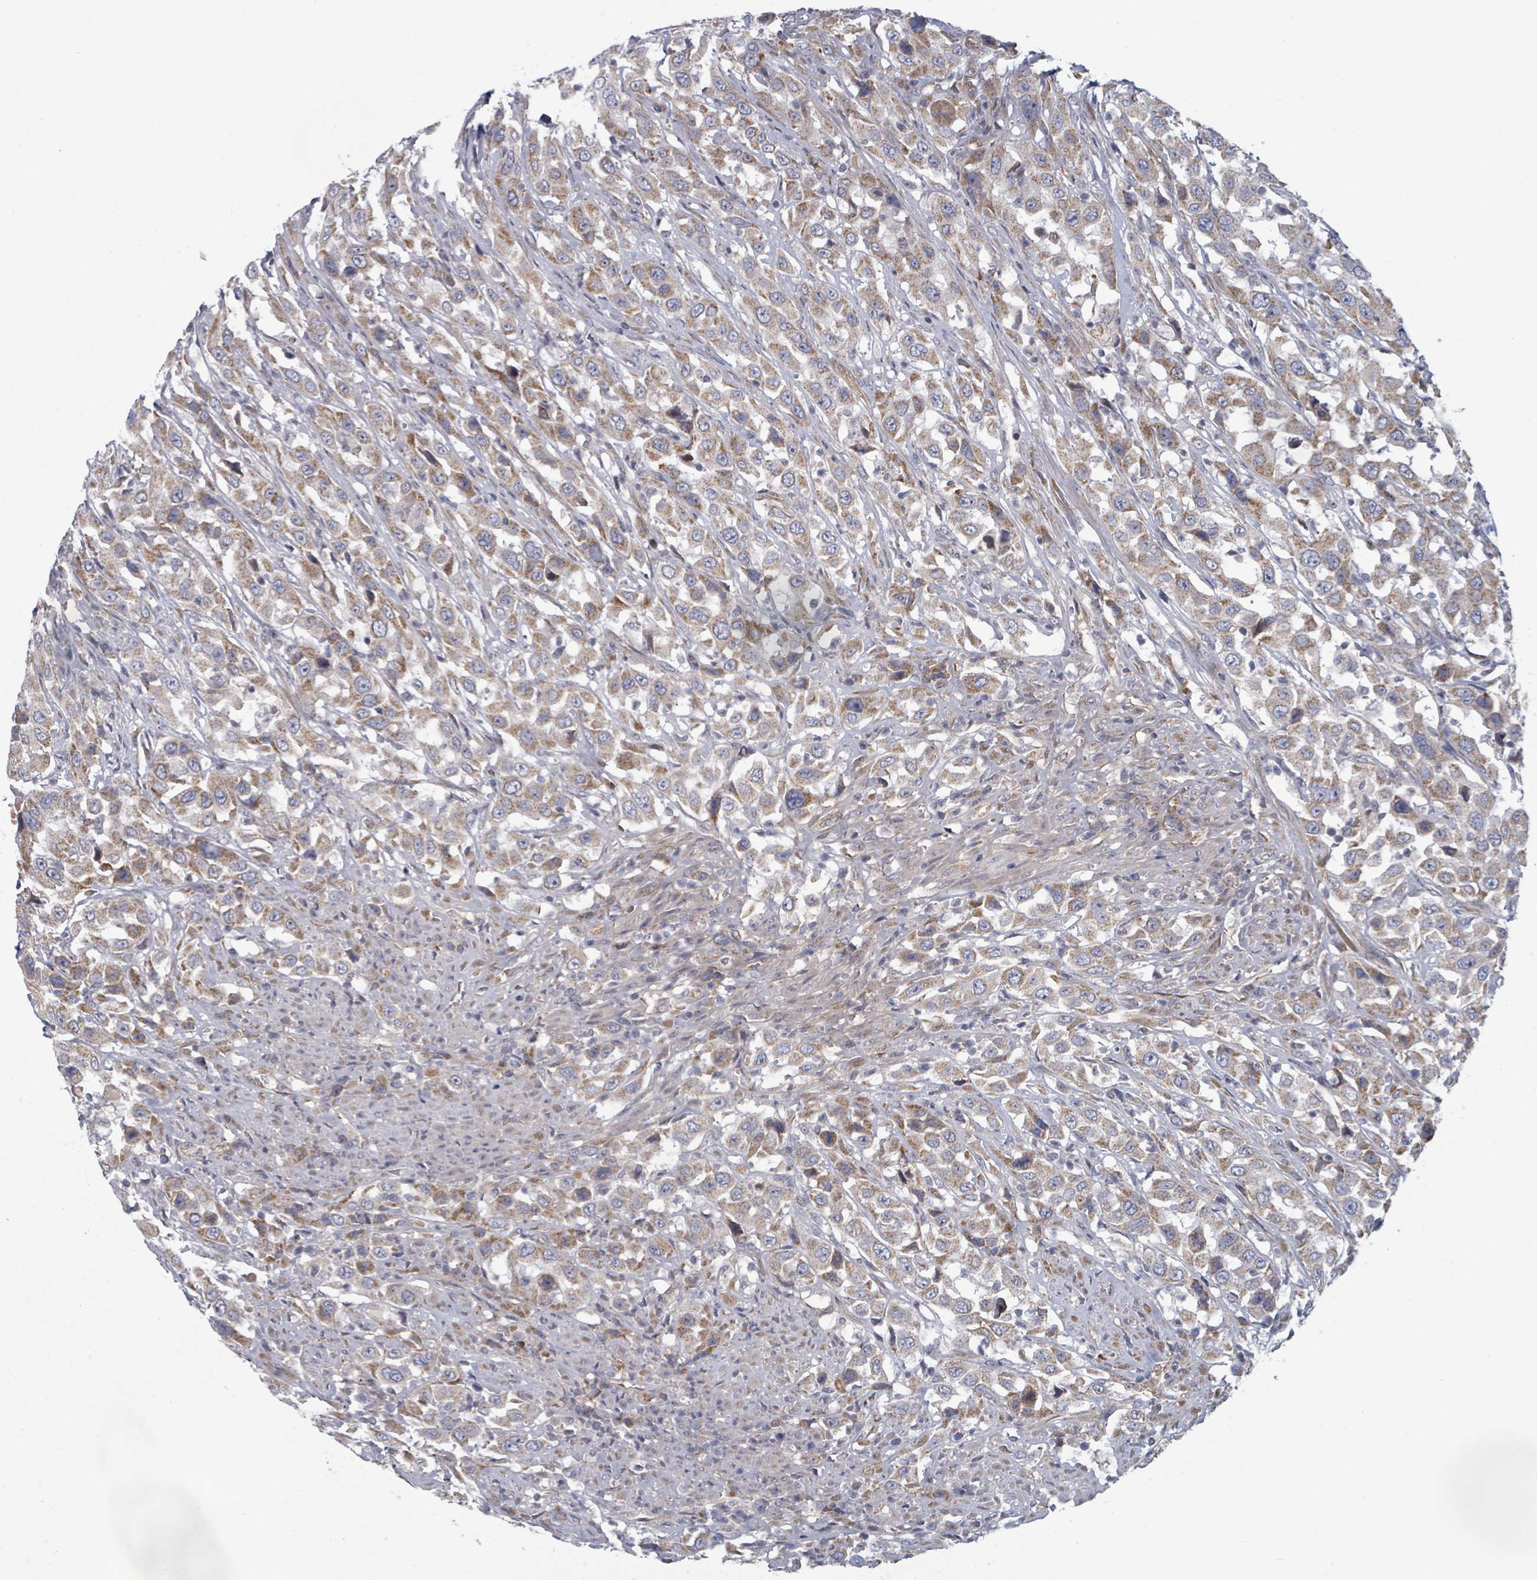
{"staining": {"intensity": "moderate", "quantity": ">75%", "location": "cytoplasmic/membranous"}, "tissue": "urothelial cancer", "cell_type": "Tumor cells", "image_type": "cancer", "snomed": [{"axis": "morphology", "description": "Urothelial carcinoma, High grade"}, {"axis": "topography", "description": "Urinary bladder"}], "caption": "Human high-grade urothelial carcinoma stained for a protein (brown) displays moderate cytoplasmic/membranous positive staining in approximately >75% of tumor cells.", "gene": "FKBP1A", "patient": {"sex": "male", "age": 61}}